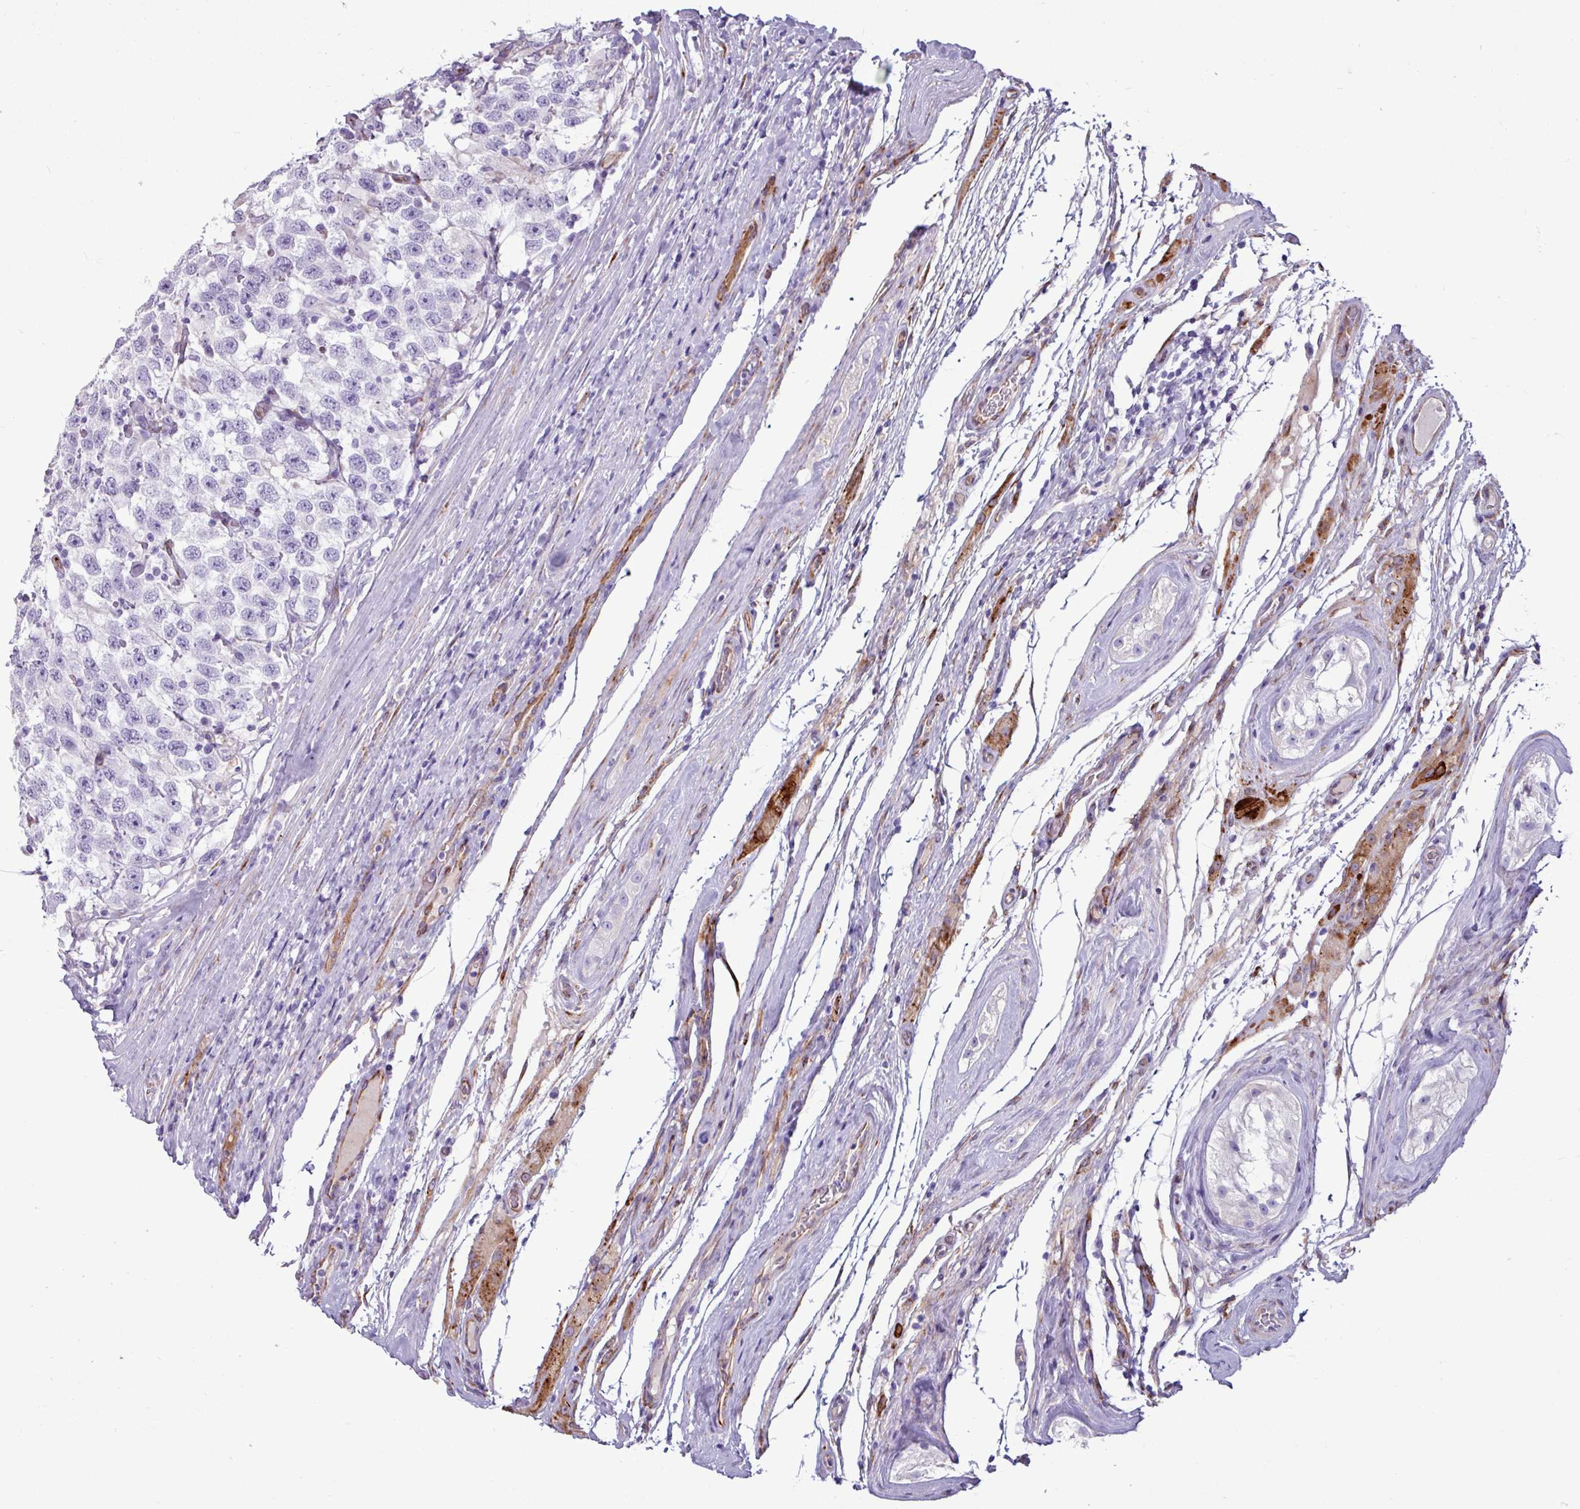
{"staining": {"intensity": "negative", "quantity": "none", "location": "none"}, "tissue": "testis cancer", "cell_type": "Tumor cells", "image_type": "cancer", "snomed": [{"axis": "morphology", "description": "Seminoma, NOS"}, {"axis": "topography", "description": "Testis"}], "caption": "There is no significant positivity in tumor cells of testis seminoma.", "gene": "PPP1R35", "patient": {"sex": "male", "age": 41}}